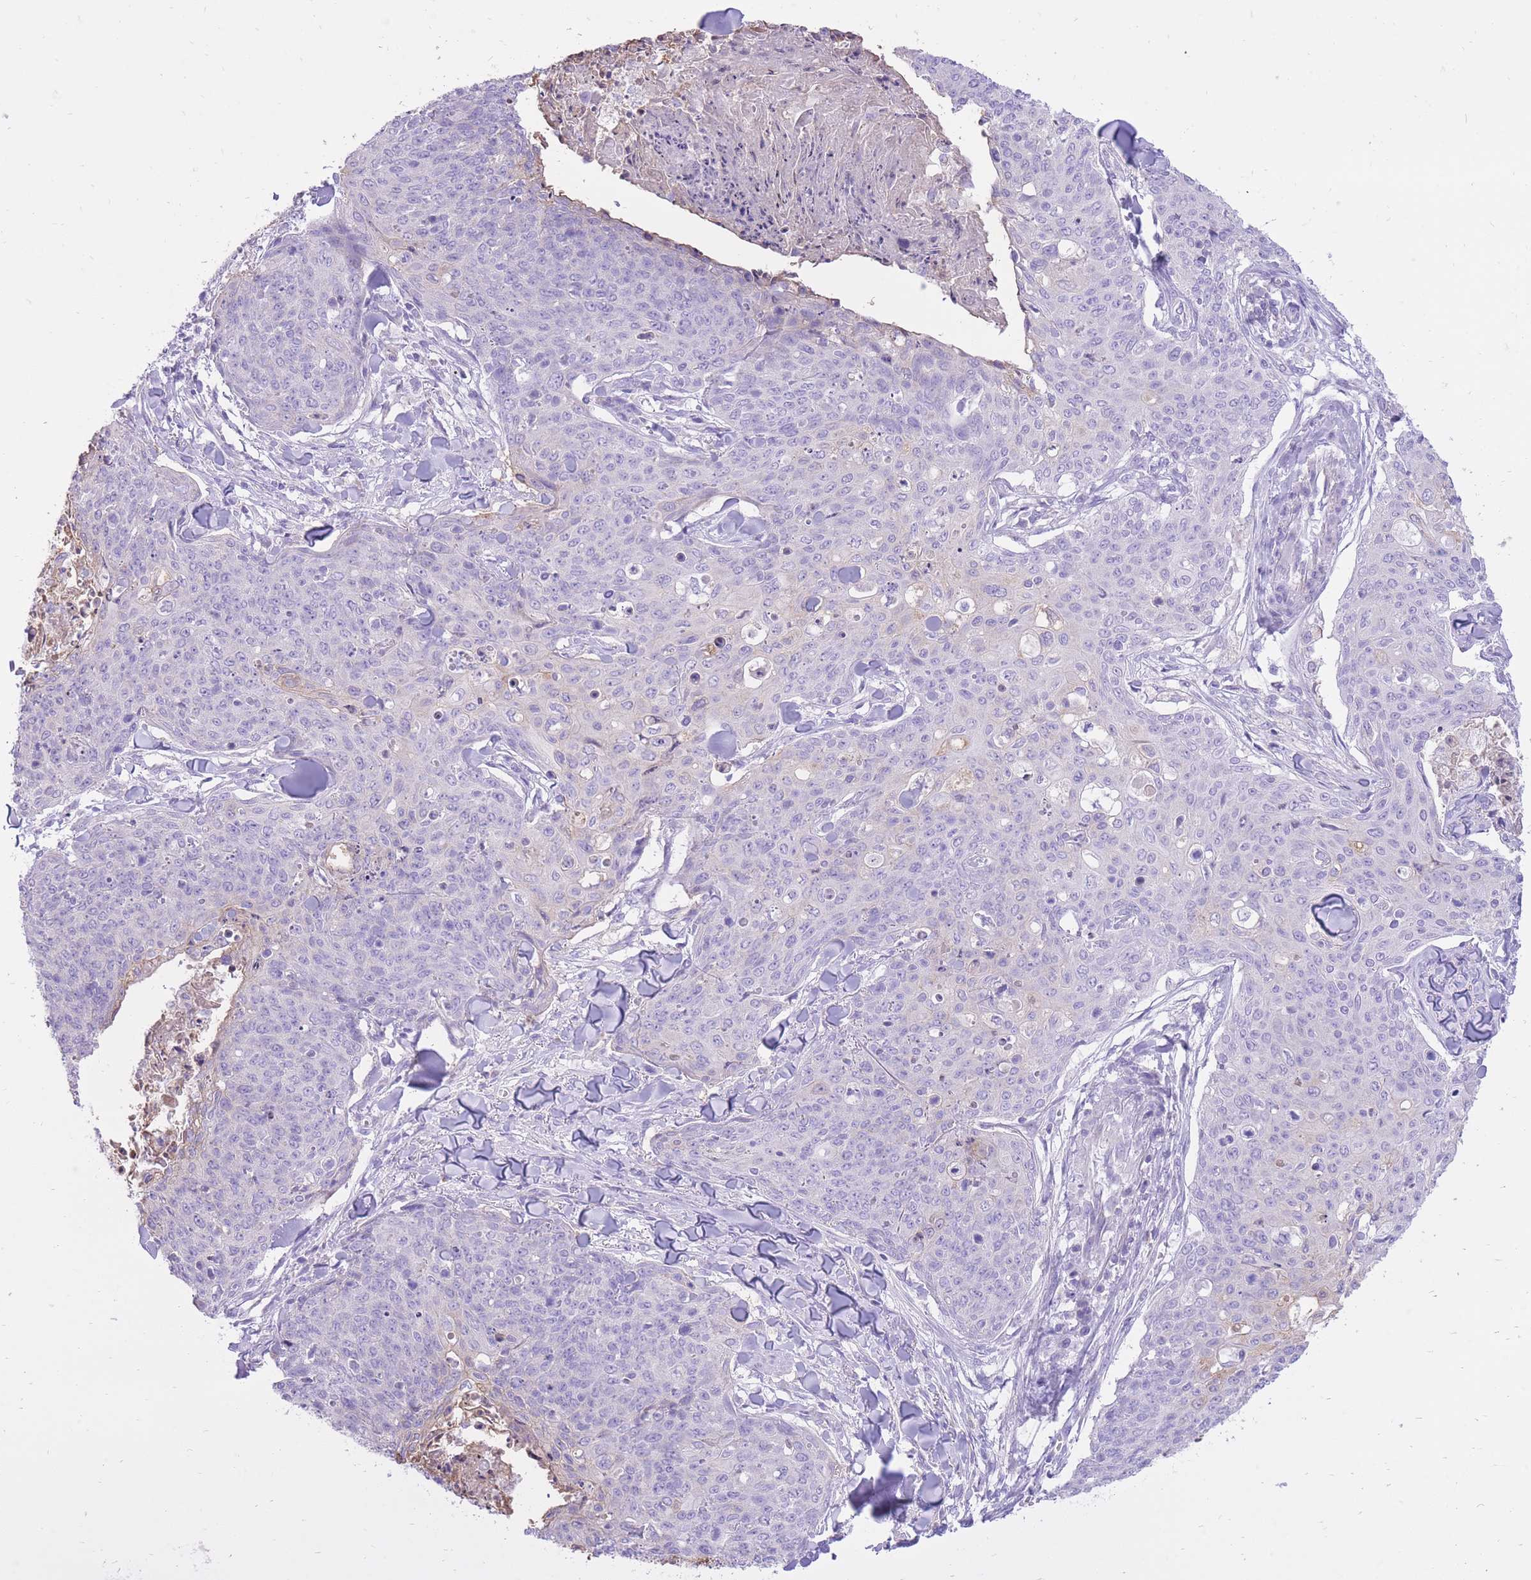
{"staining": {"intensity": "negative", "quantity": "none", "location": "none"}, "tissue": "skin cancer", "cell_type": "Tumor cells", "image_type": "cancer", "snomed": [{"axis": "morphology", "description": "Squamous cell carcinoma, NOS"}, {"axis": "topography", "description": "Skin"}, {"axis": "topography", "description": "Vulva"}], "caption": "DAB immunohistochemical staining of human skin cancer (squamous cell carcinoma) reveals no significant positivity in tumor cells. (Stains: DAB IHC with hematoxylin counter stain, Microscopy: brightfield microscopy at high magnification).", "gene": "SLC4A4", "patient": {"sex": "female", "age": 85}}